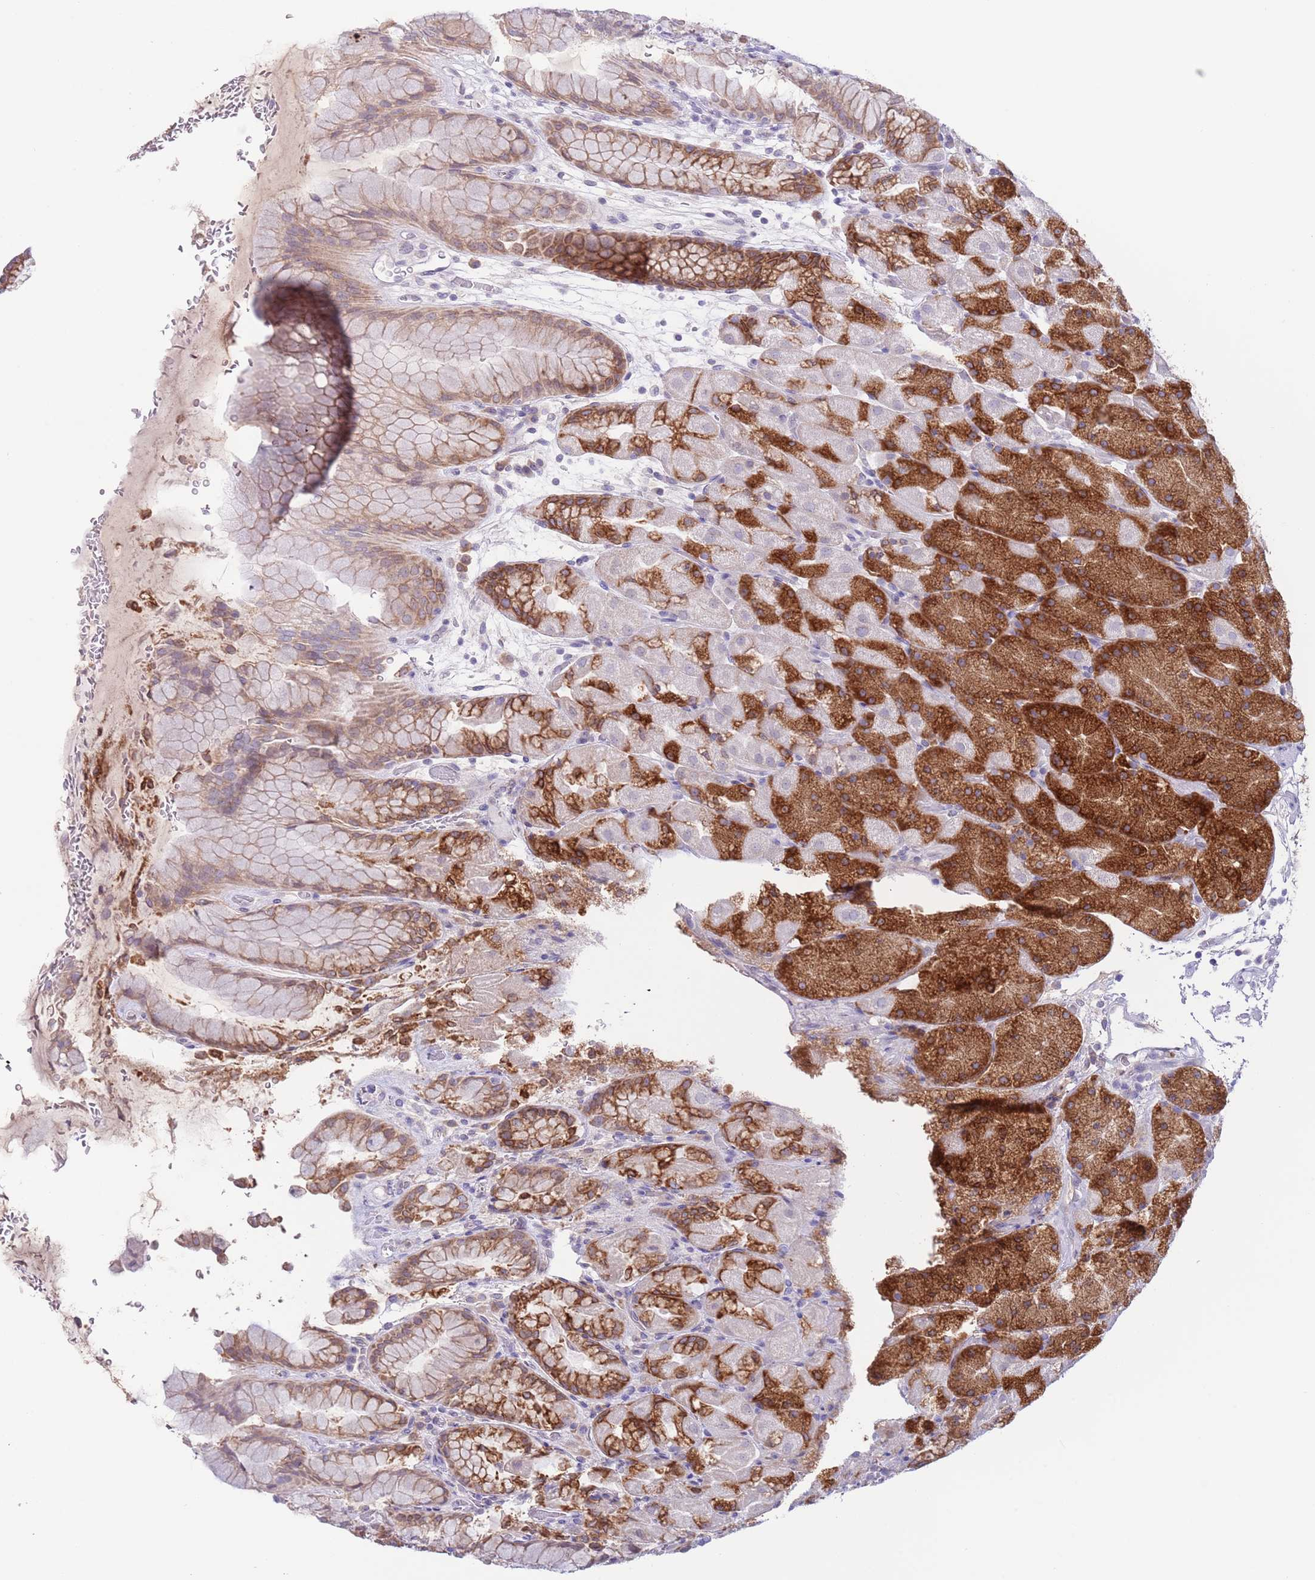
{"staining": {"intensity": "strong", "quantity": "25%-75%", "location": "cytoplasmic/membranous"}, "tissue": "stomach", "cell_type": "Glandular cells", "image_type": "normal", "snomed": [{"axis": "morphology", "description": "Normal tissue, NOS"}, {"axis": "topography", "description": "Stomach, upper"}, {"axis": "topography", "description": "Stomach, lower"}], "caption": "Immunohistochemistry (DAB (3,3'-diaminobenzidine)) staining of normal human stomach reveals strong cytoplasmic/membranous protein expression in about 25%-75% of glandular cells.", "gene": "EBPL", "patient": {"sex": "male", "age": 67}}